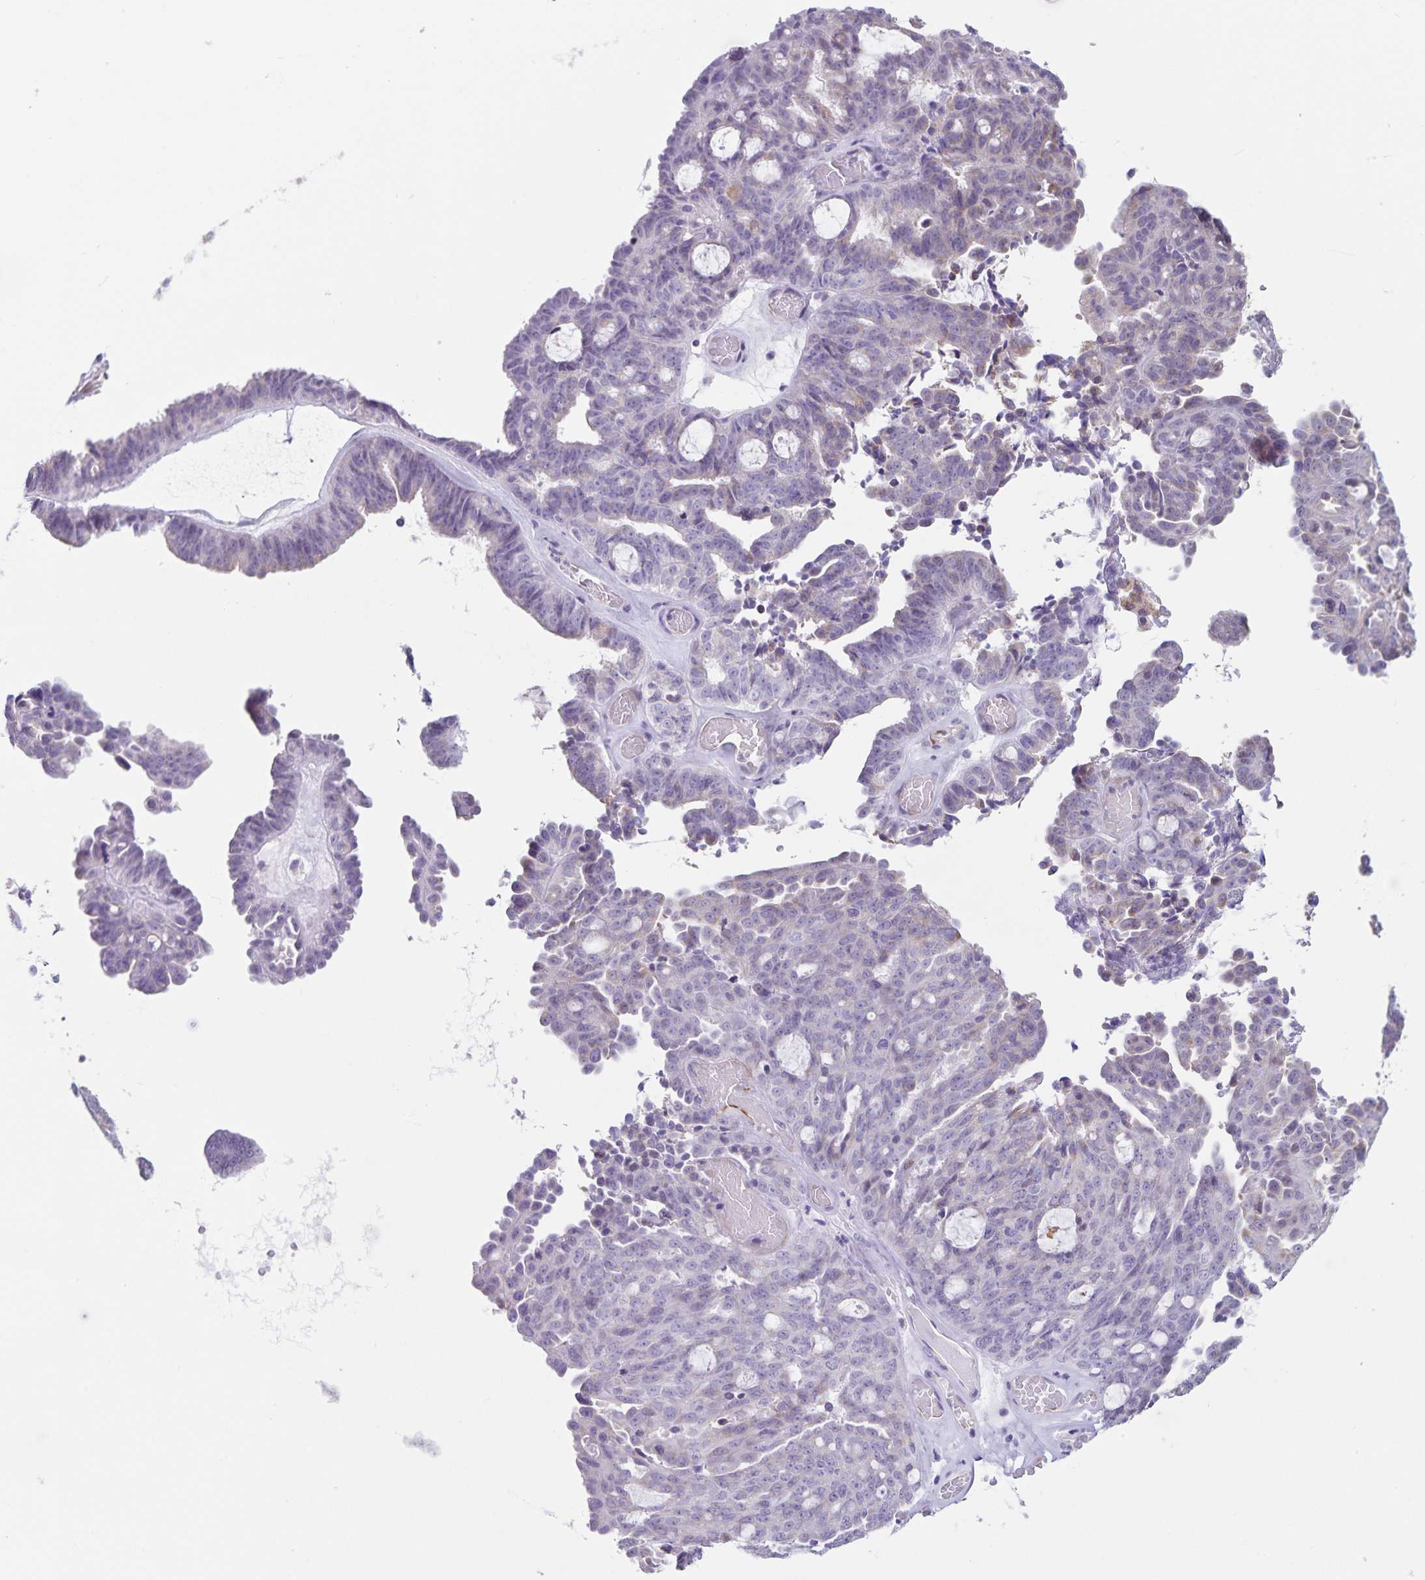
{"staining": {"intensity": "negative", "quantity": "none", "location": "none"}, "tissue": "ovarian cancer", "cell_type": "Tumor cells", "image_type": "cancer", "snomed": [{"axis": "morphology", "description": "Cystadenocarcinoma, serous, NOS"}, {"axis": "topography", "description": "Ovary"}], "caption": "Tumor cells are negative for brown protein staining in ovarian cancer (serous cystadenocarcinoma).", "gene": "SYNM", "patient": {"sex": "female", "age": 71}}